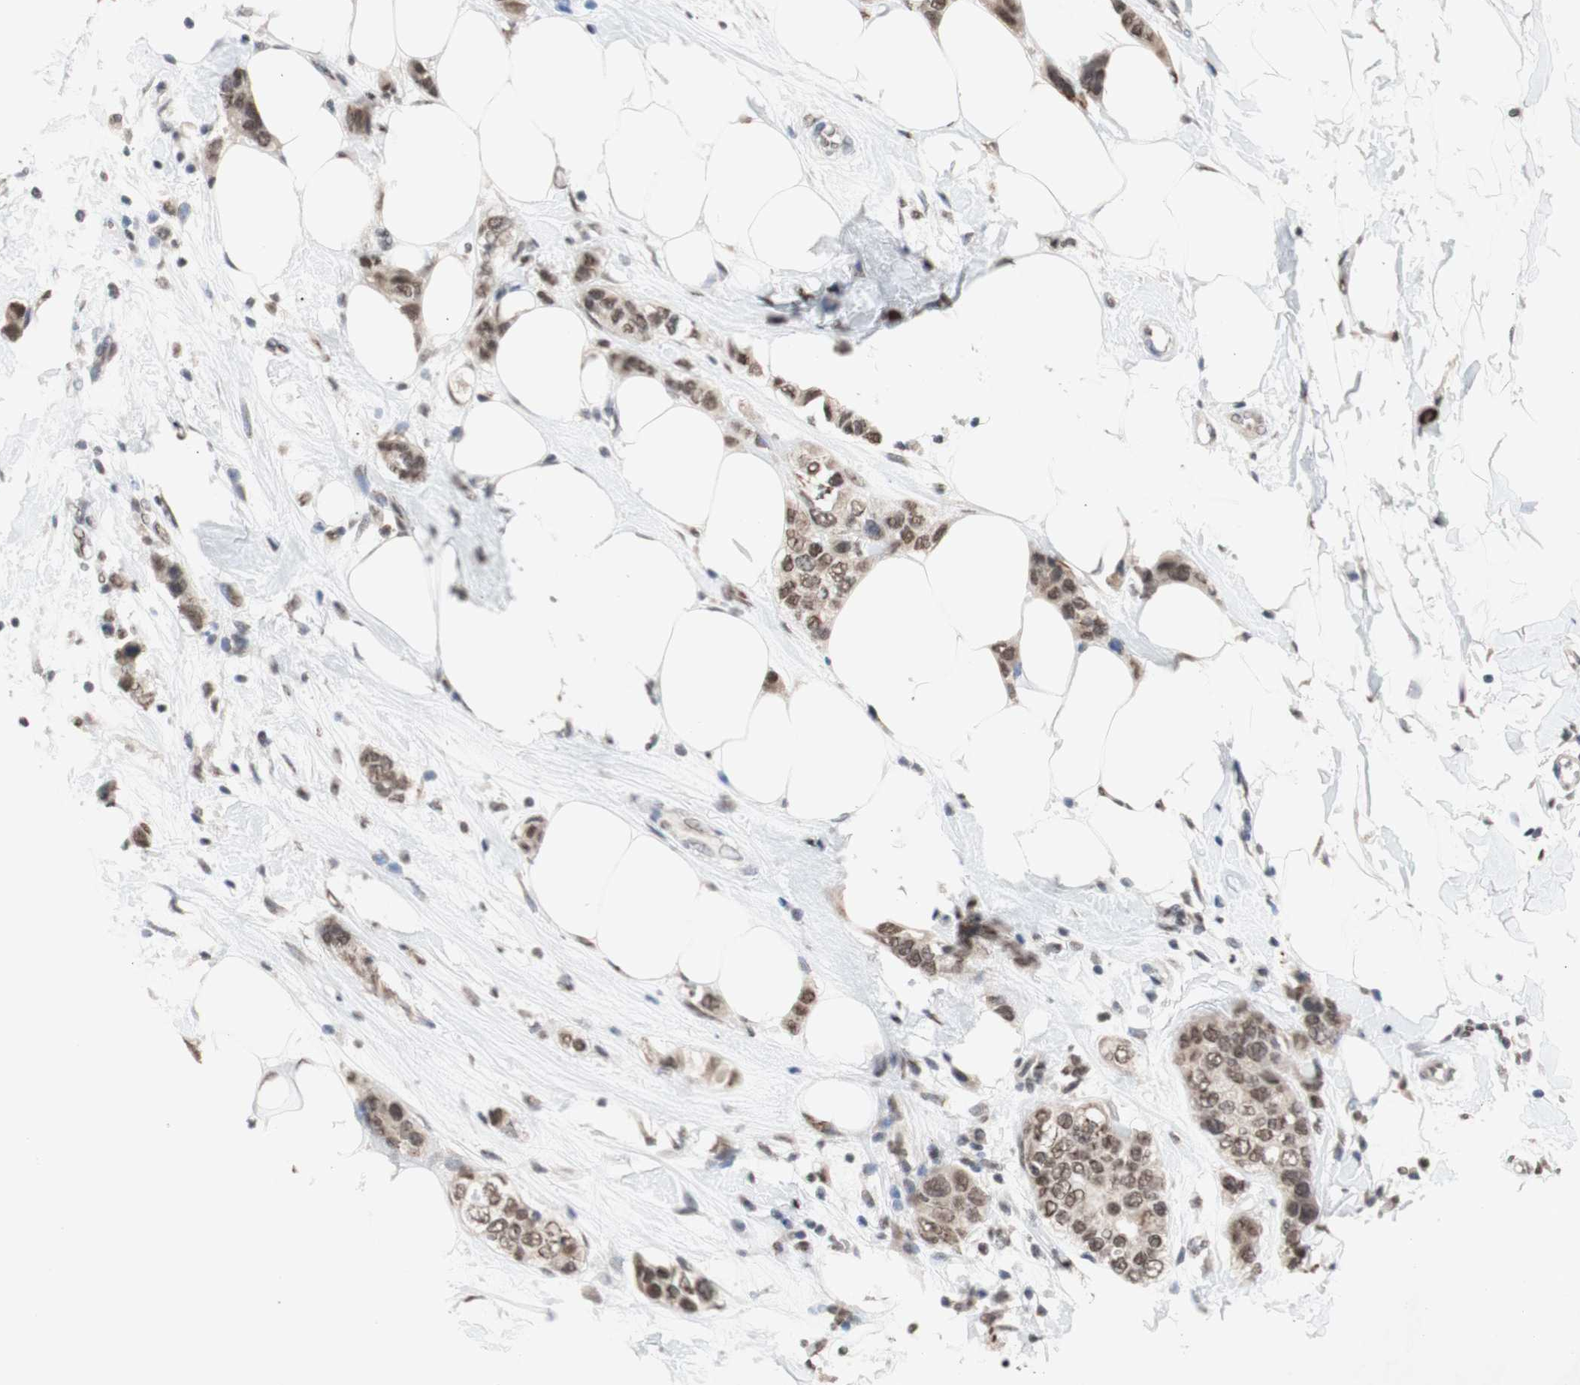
{"staining": {"intensity": "moderate", "quantity": ">75%", "location": "nuclear"}, "tissue": "breast cancer", "cell_type": "Tumor cells", "image_type": "cancer", "snomed": [{"axis": "morphology", "description": "Normal tissue, NOS"}, {"axis": "morphology", "description": "Duct carcinoma"}, {"axis": "topography", "description": "Breast"}], "caption": "Protein positivity by immunohistochemistry exhibits moderate nuclear expression in about >75% of tumor cells in breast cancer.", "gene": "SFPQ", "patient": {"sex": "female", "age": 50}}